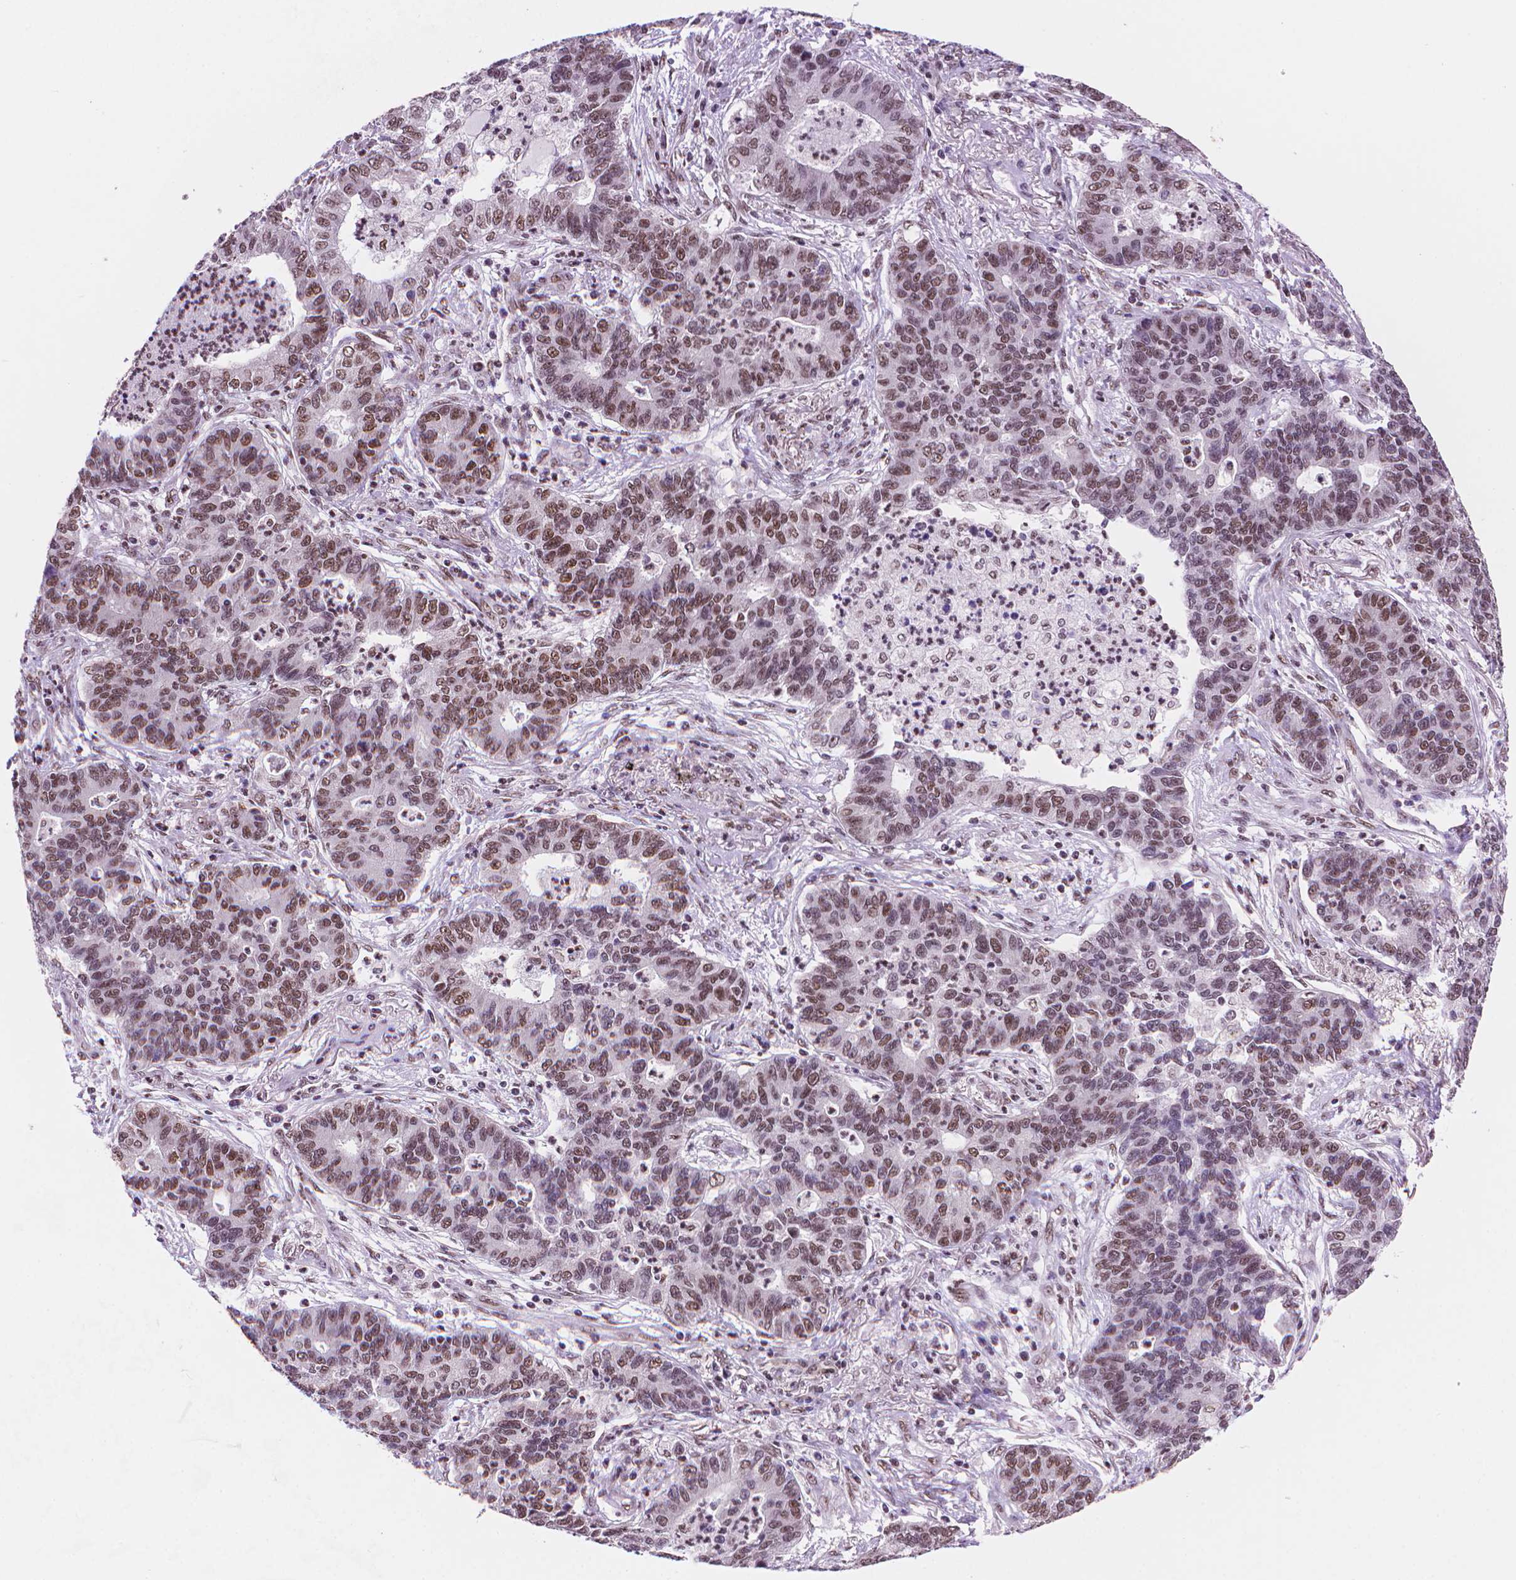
{"staining": {"intensity": "moderate", "quantity": ">75%", "location": "nuclear"}, "tissue": "lung cancer", "cell_type": "Tumor cells", "image_type": "cancer", "snomed": [{"axis": "morphology", "description": "Adenocarcinoma, NOS"}, {"axis": "topography", "description": "Lung"}], "caption": "An image showing moderate nuclear staining in about >75% of tumor cells in lung cancer (adenocarcinoma), as visualized by brown immunohistochemical staining.", "gene": "UBN1", "patient": {"sex": "female", "age": 57}}